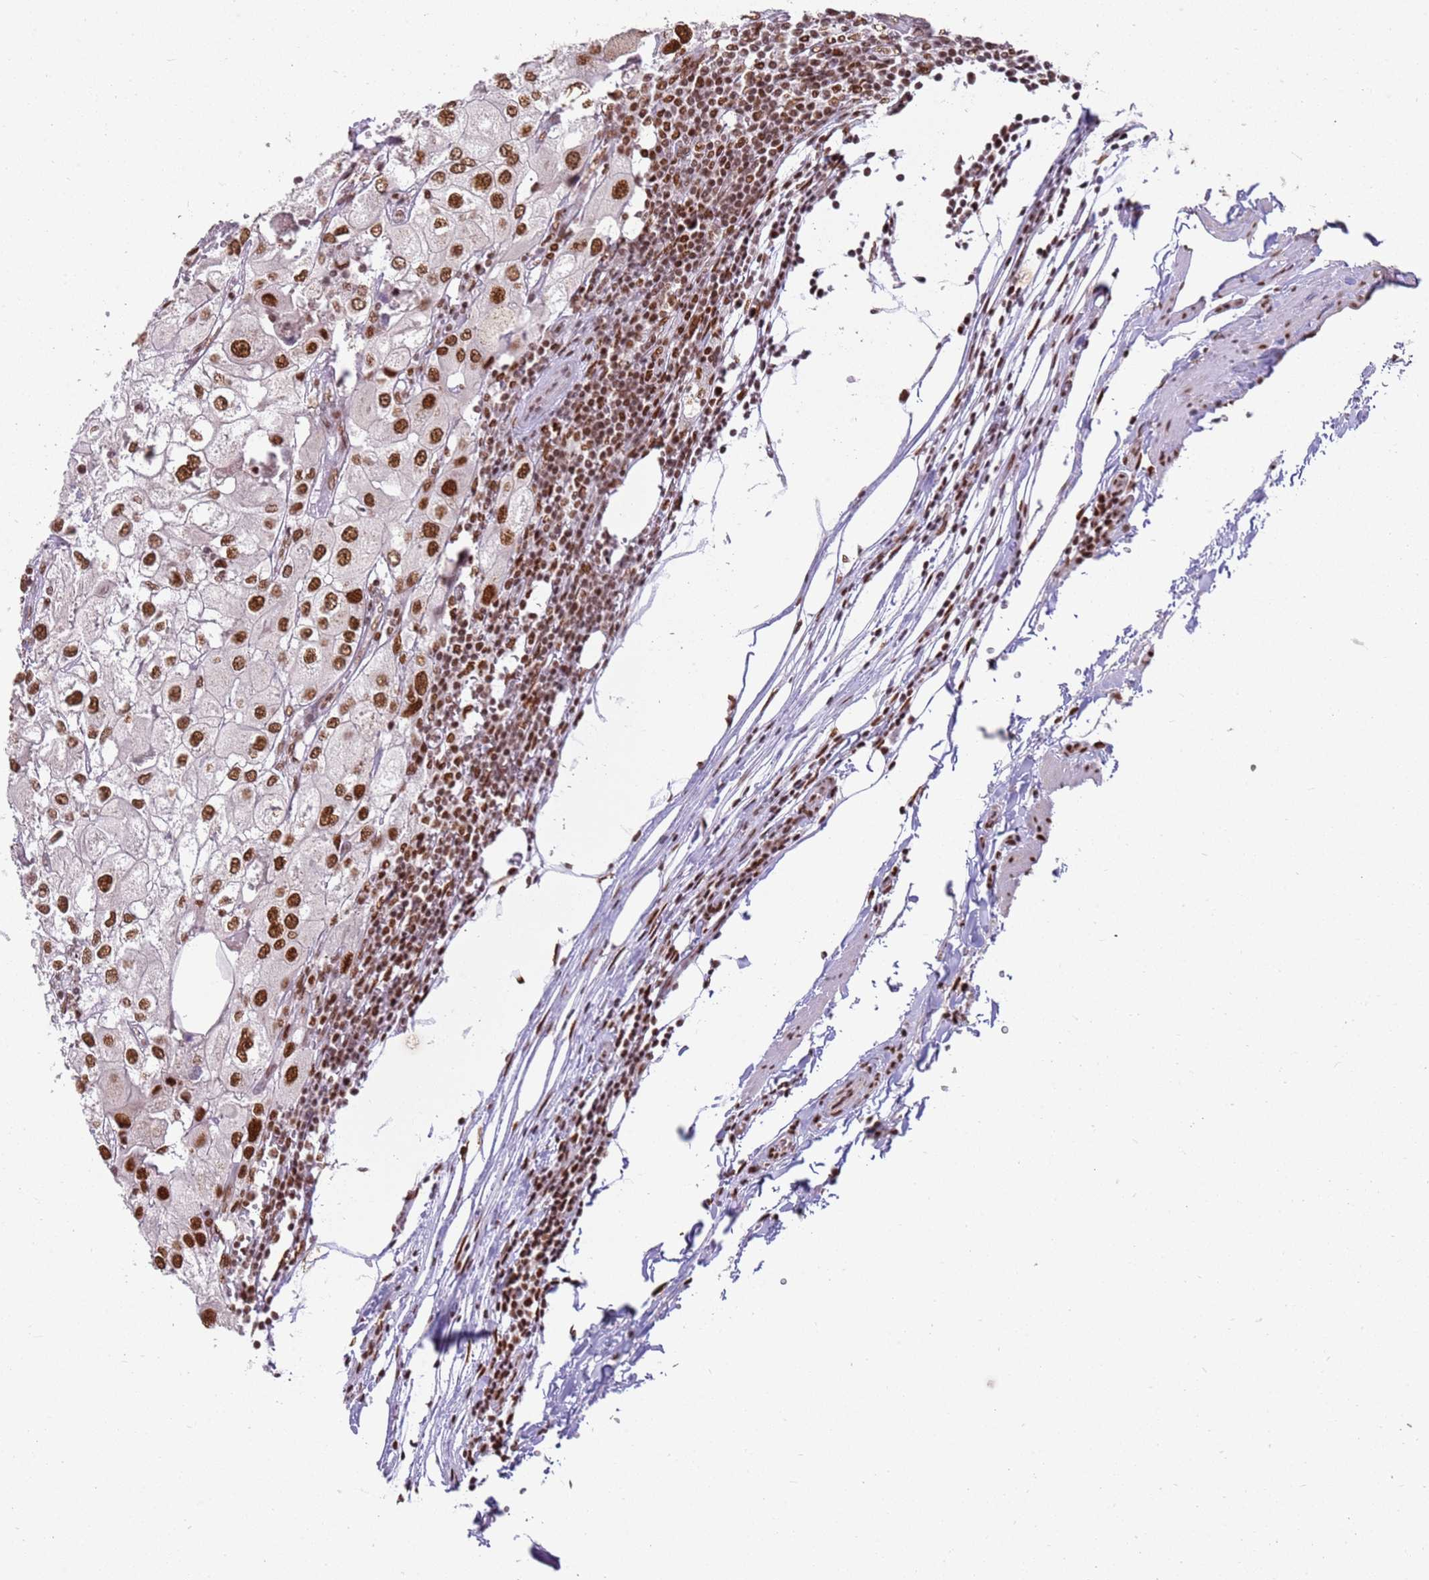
{"staining": {"intensity": "strong", "quantity": ">75%", "location": "nuclear"}, "tissue": "urothelial cancer", "cell_type": "Tumor cells", "image_type": "cancer", "snomed": [{"axis": "morphology", "description": "Urothelial carcinoma, High grade"}, {"axis": "topography", "description": "Urinary bladder"}], "caption": "Immunohistochemistry (DAB (3,3'-diaminobenzidine)) staining of human high-grade urothelial carcinoma exhibits strong nuclear protein staining in approximately >75% of tumor cells. (brown staining indicates protein expression, while blue staining denotes nuclei).", "gene": "TENT4A", "patient": {"sex": "male", "age": 64}}